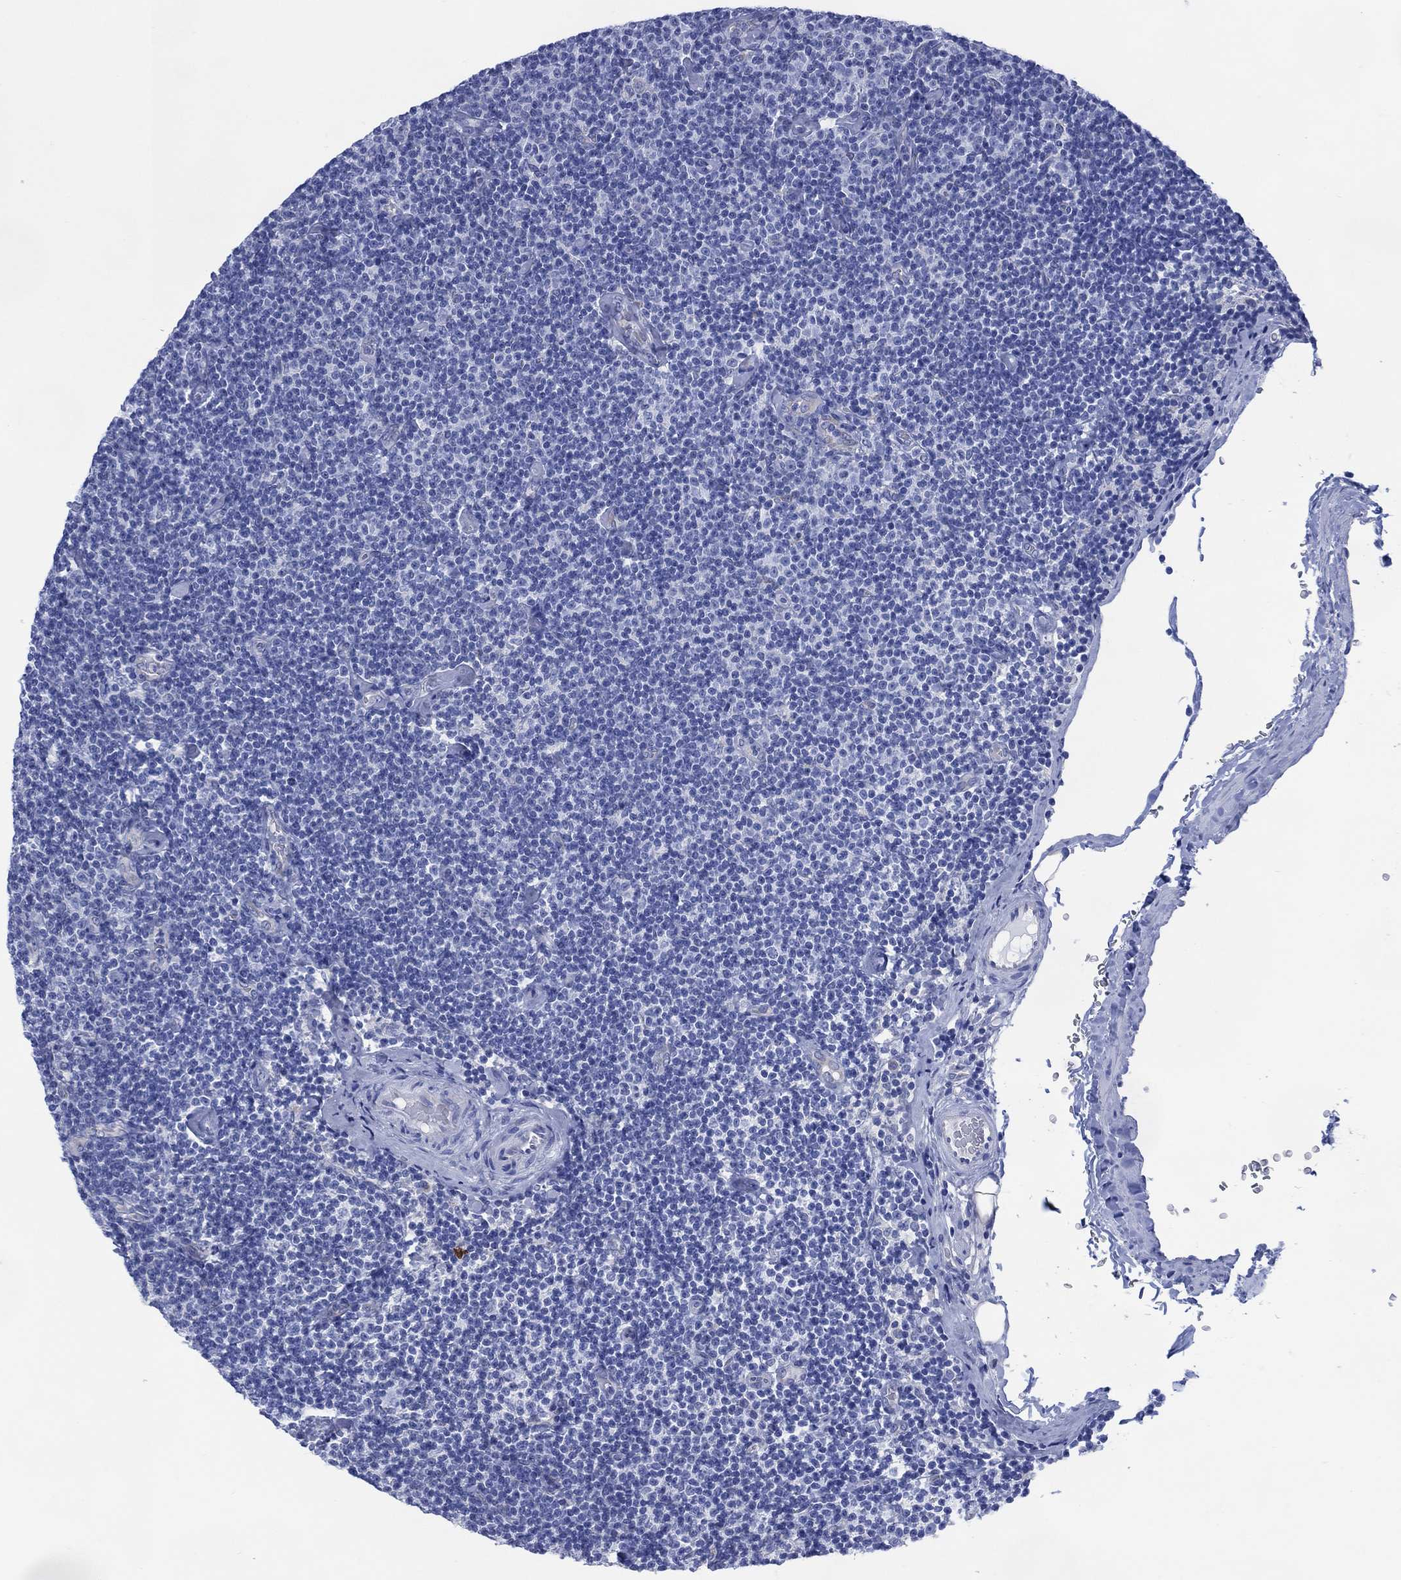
{"staining": {"intensity": "negative", "quantity": "none", "location": "none"}, "tissue": "lymphoma", "cell_type": "Tumor cells", "image_type": "cancer", "snomed": [{"axis": "morphology", "description": "Malignant lymphoma, non-Hodgkin's type, Low grade"}, {"axis": "topography", "description": "Lymph node"}], "caption": "Immunohistochemistry histopathology image of neoplastic tissue: human malignant lymphoma, non-Hodgkin's type (low-grade) stained with DAB reveals no significant protein expression in tumor cells.", "gene": "DDI1", "patient": {"sex": "male", "age": 81}}